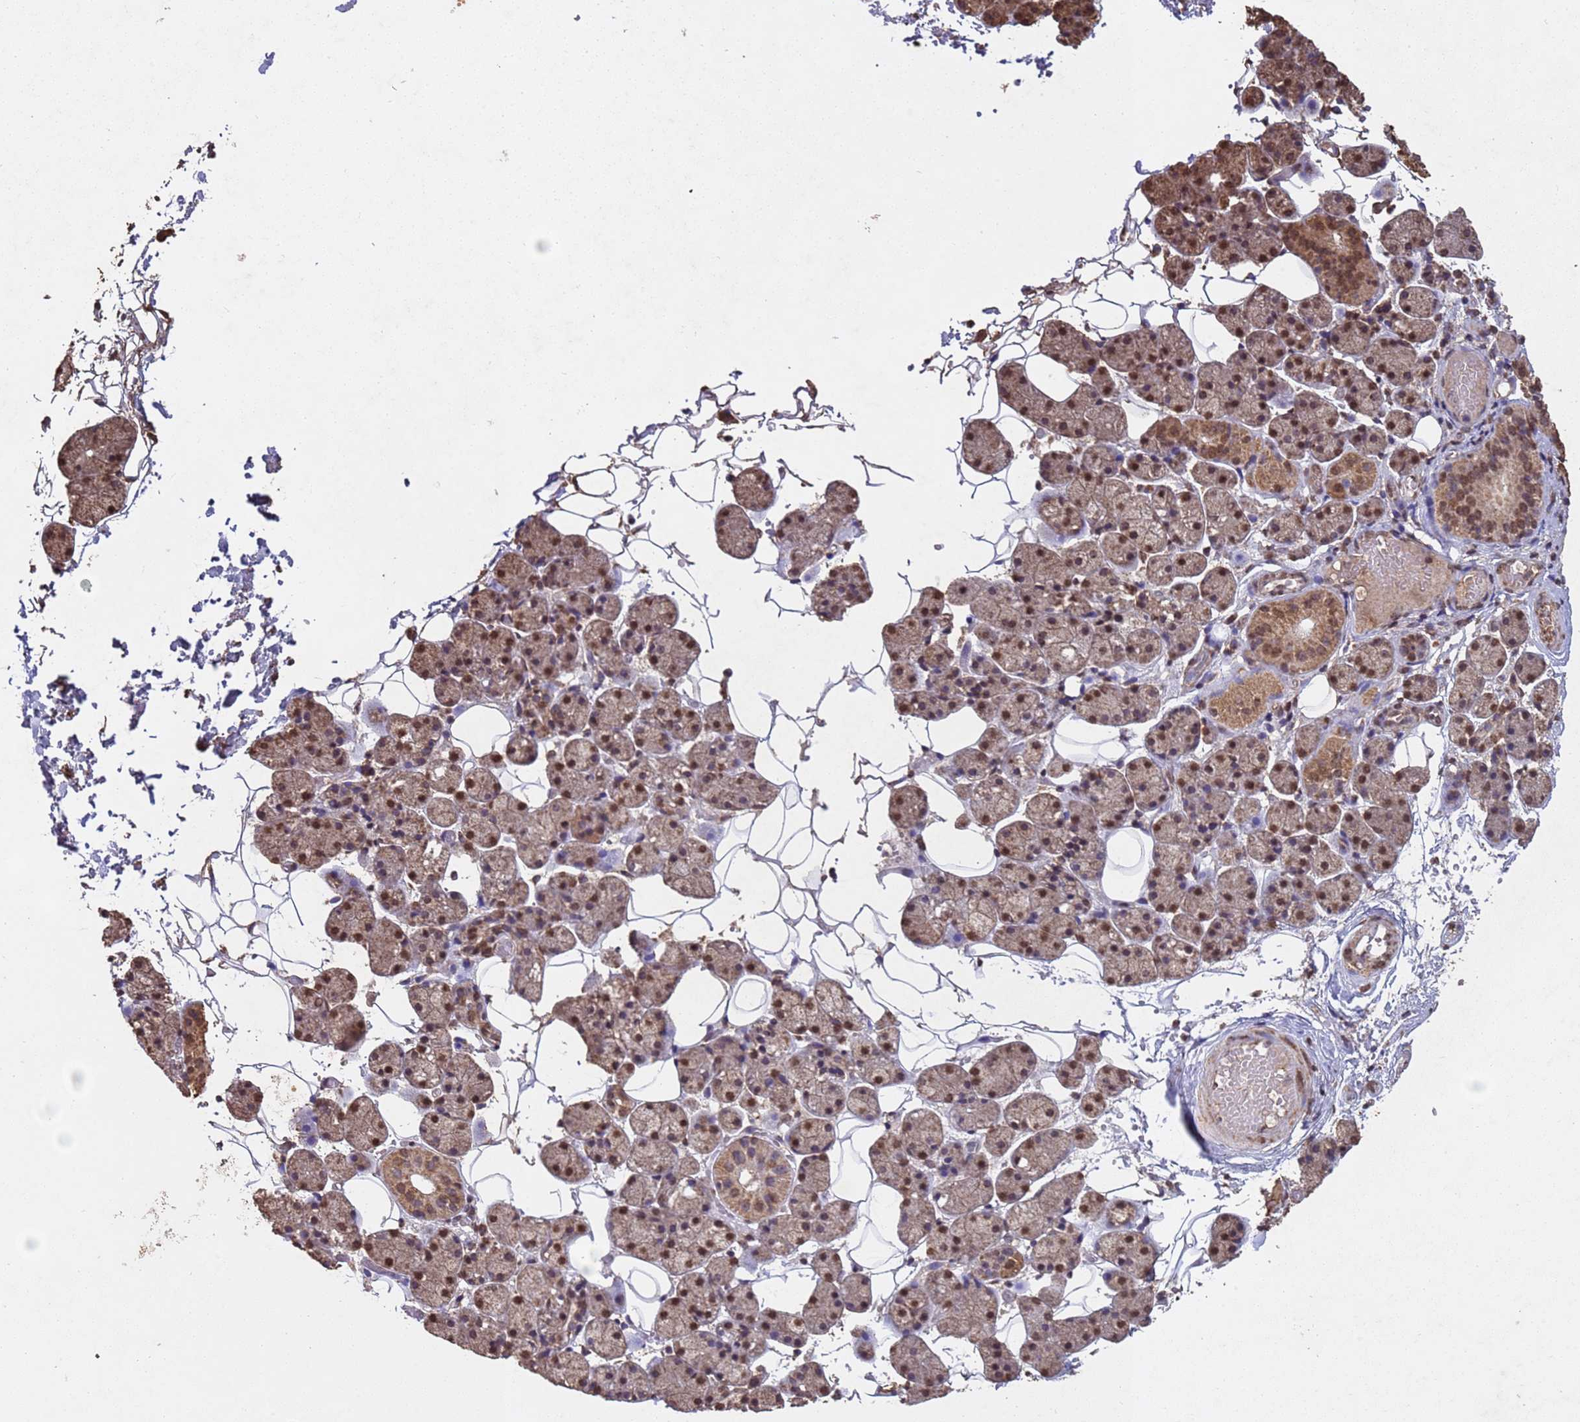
{"staining": {"intensity": "moderate", "quantity": ">75%", "location": "cytoplasmic/membranous,nuclear"}, "tissue": "salivary gland", "cell_type": "Glandular cells", "image_type": "normal", "snomed": [{"axis": "morphology", "description": "Normal tissue, NOS"}, {"axis": "topography", "description": "Salivary gland"}], "caption": "Protein positivity by immunohistochemistry shows moderate cytoplasmic/membranous,nuclear staining in about >75% of glandular cells in benign salivary gland.", "gene": "HDAC10", "patient": {"sex": "female", "age": 33}}